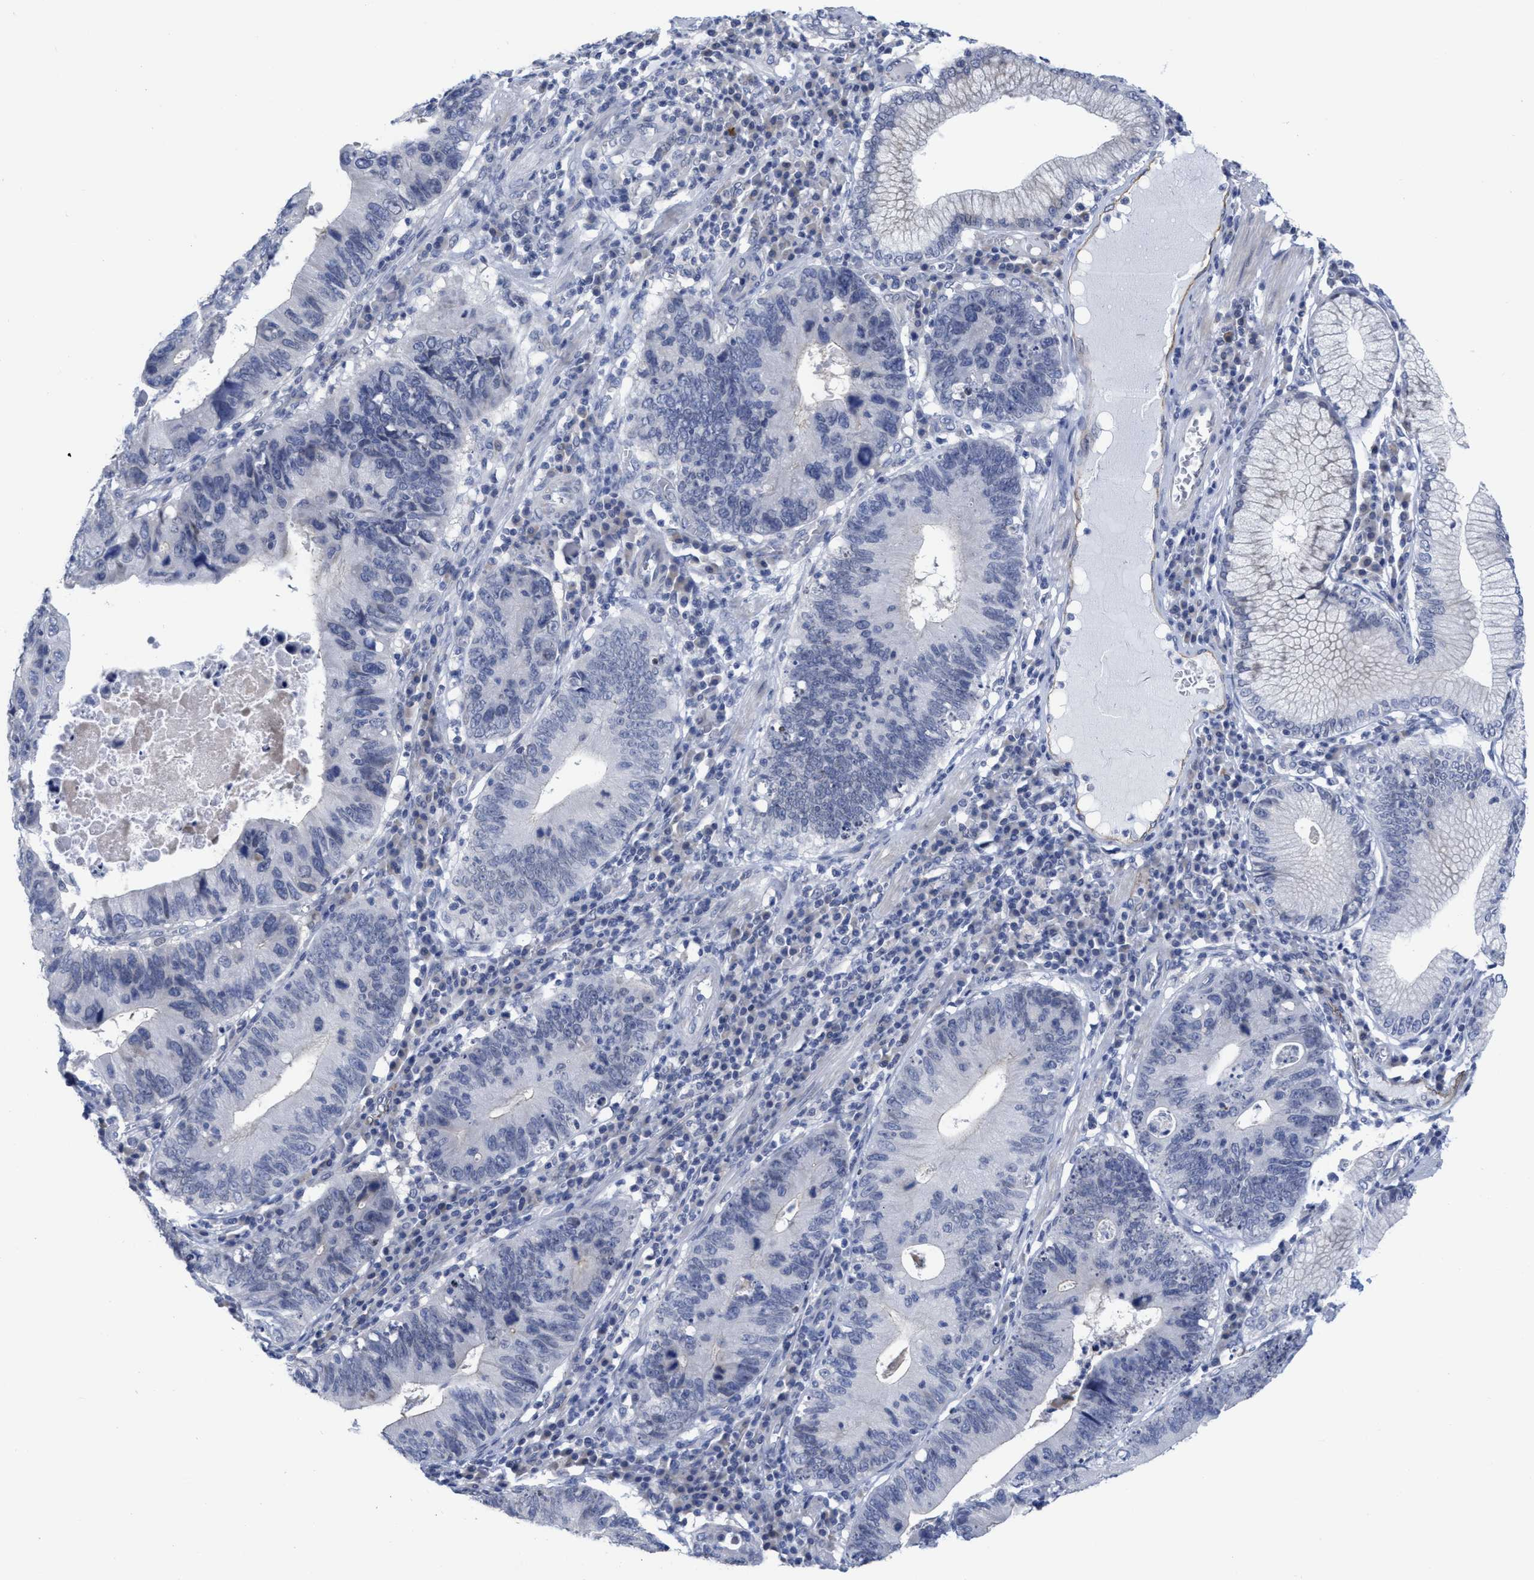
{"staining": {"intensity": "negative", "quantity": "none", "location": "none"}, "tissue": "stomach cancer", "cell_type": "Tumor cells", "image_type": "cancer", "snomed": [{"axis": "morphology", "description": "Adenocarcinoma, NOS"}, {"axis": "topography", "description": "Stomach"}], "caption": "A micrograph of human stomach adenocarcinoma is negative for staining in tumor cells.", "gene": "ACKR1", "patient": {"sex": "male", "age": 59}}